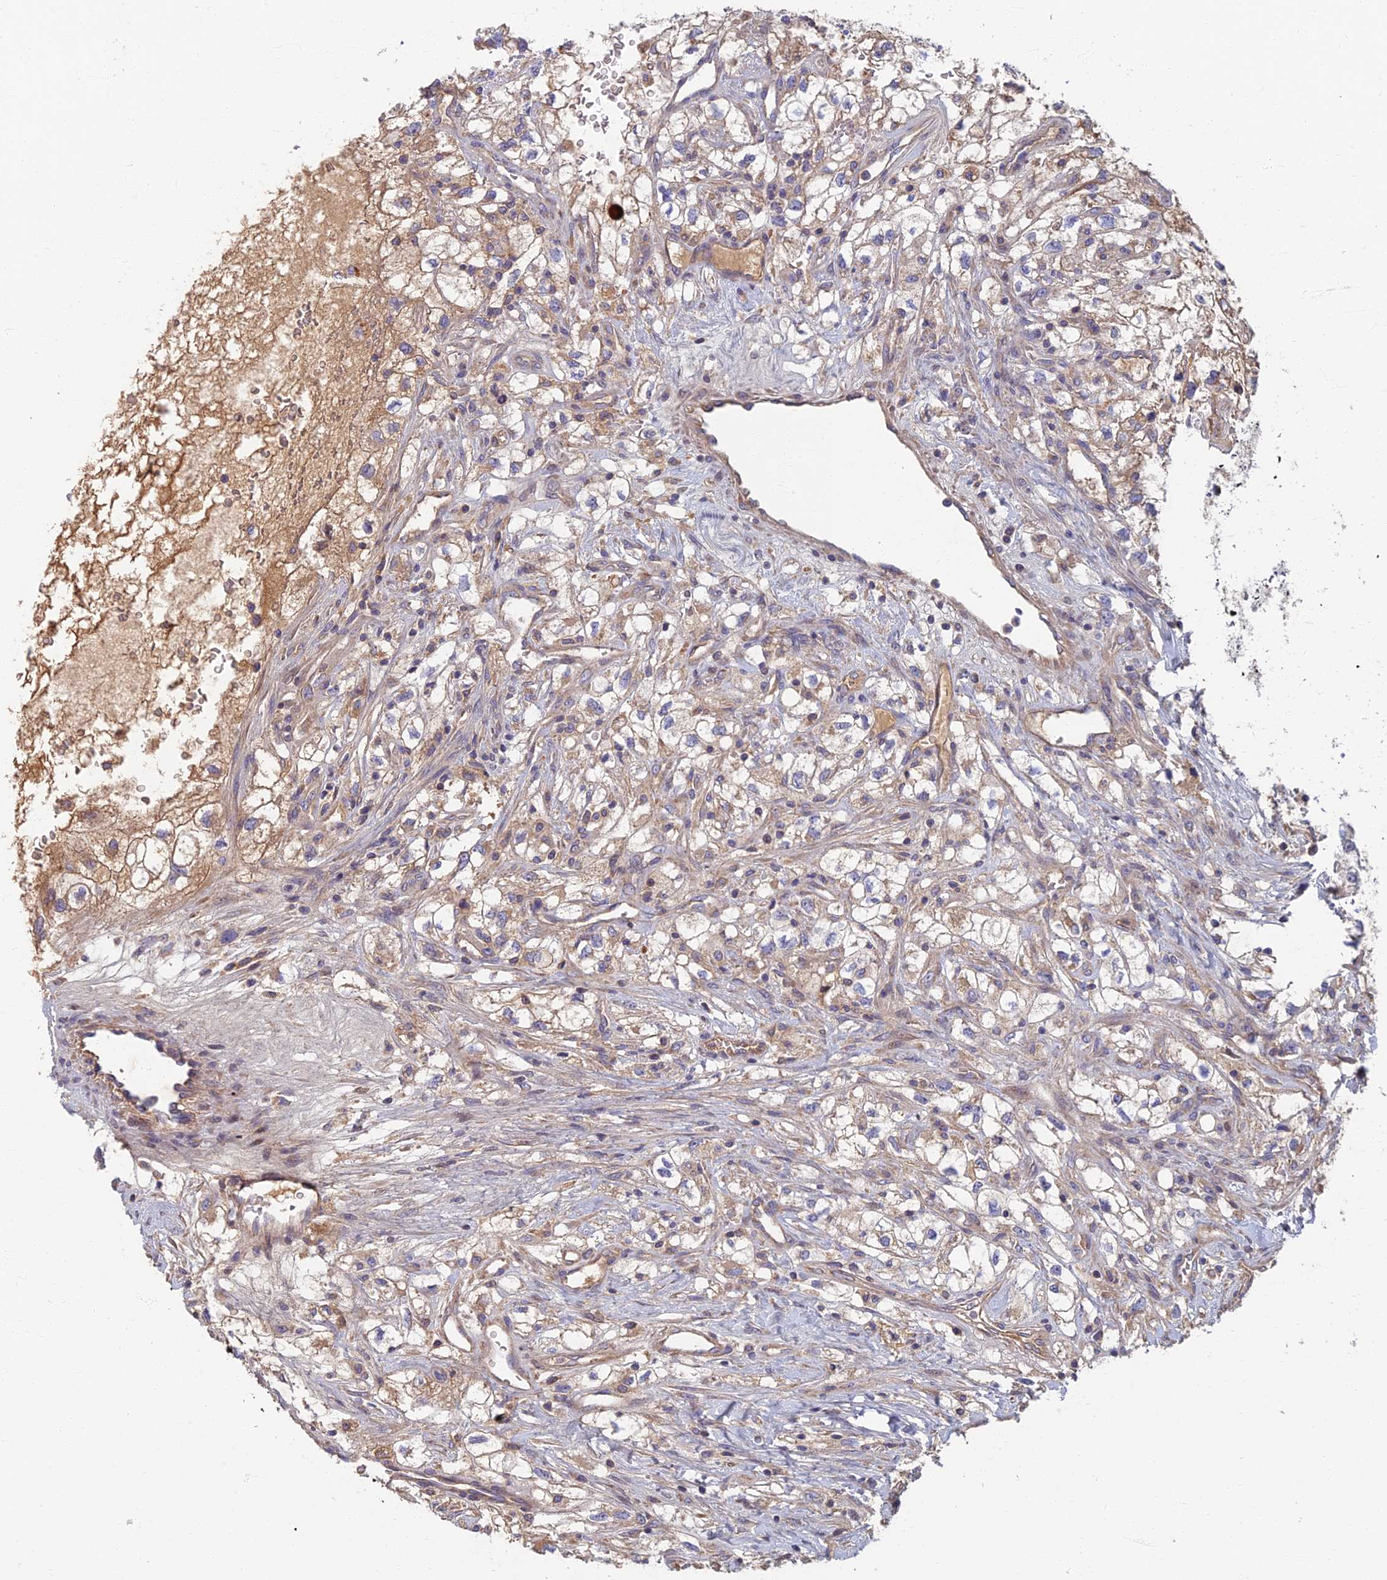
{"staining": {"intensity": "moderate", "quantity": "<25%", "location": "cytoplasmic/membranous"}, "tissue": "renal cancer", "cell_type": "Tumor cells", "image_type": "cancer", "snomed": [{"axis": "morphology", "description": "Adenocarcinoma, NOS"}, {"axis": "topography", "description": "Kidney"}], "caption": "An immunohistochemistry histopathology image of tumor tissue is shown. Protein staining in brown highlights moderate cytoplasmic/membranous positivity in renal adenocarcinoma within tumor cells.", "gene": "SOGA1", "patient": {"sex": "male", "age": 59}}